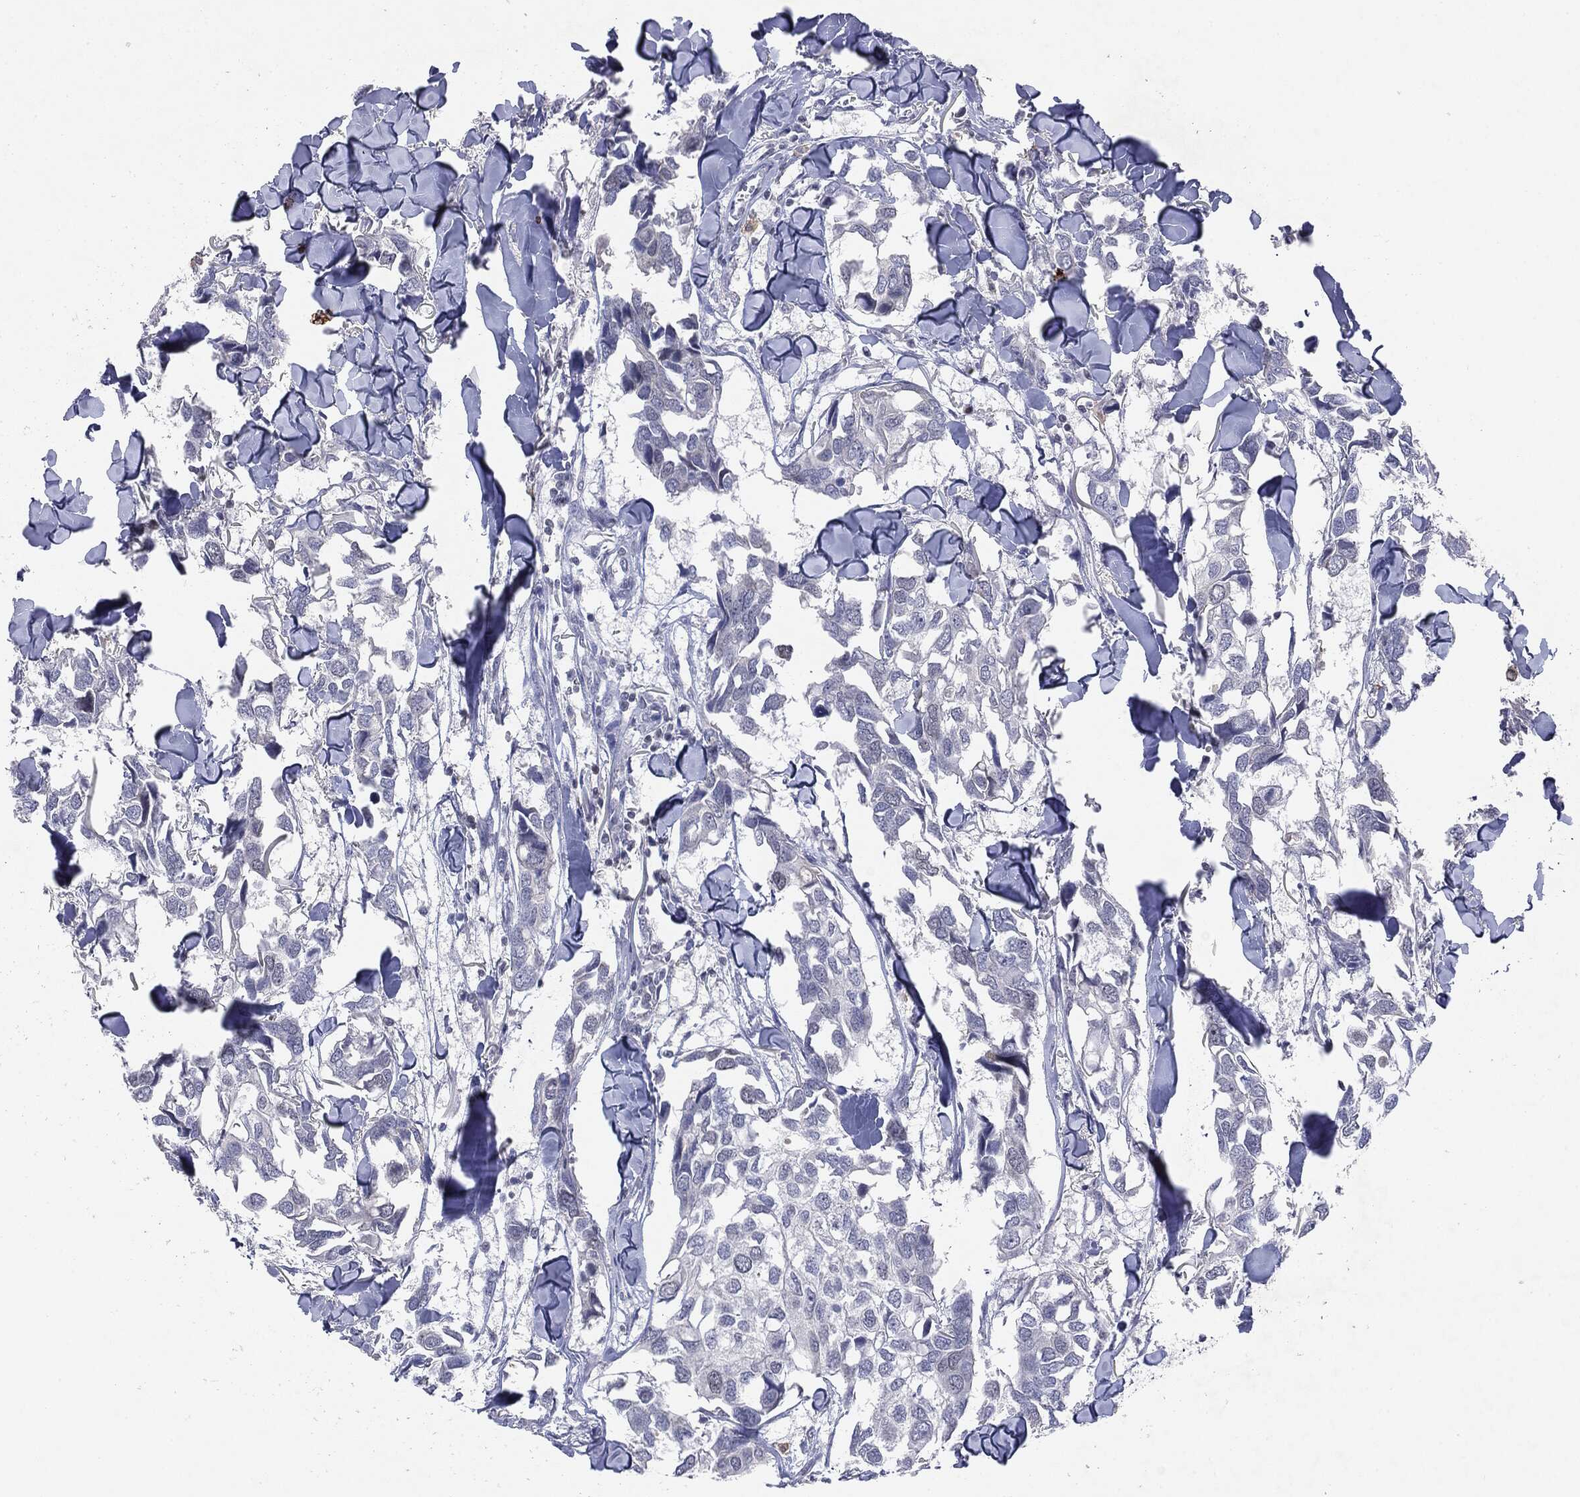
{"staining": {"intensity": "negative", "quantity": "none", "location": "none"}, "tissue": "breast cancer", "cell_type": "Tumor cells", "image_type": "cancer", "snomed": [{"axis": "morphology", "description": "Duct carcinoma"}, {"axis": "topography", "description": "Breast"}], "caption": "Protein analysis of breast cancer (invasive ductal carcinoma) demonstrates no significant staining in tumor cells.", "gene": "KIF2C", "patient": {"sex": "female", "age": 83}}